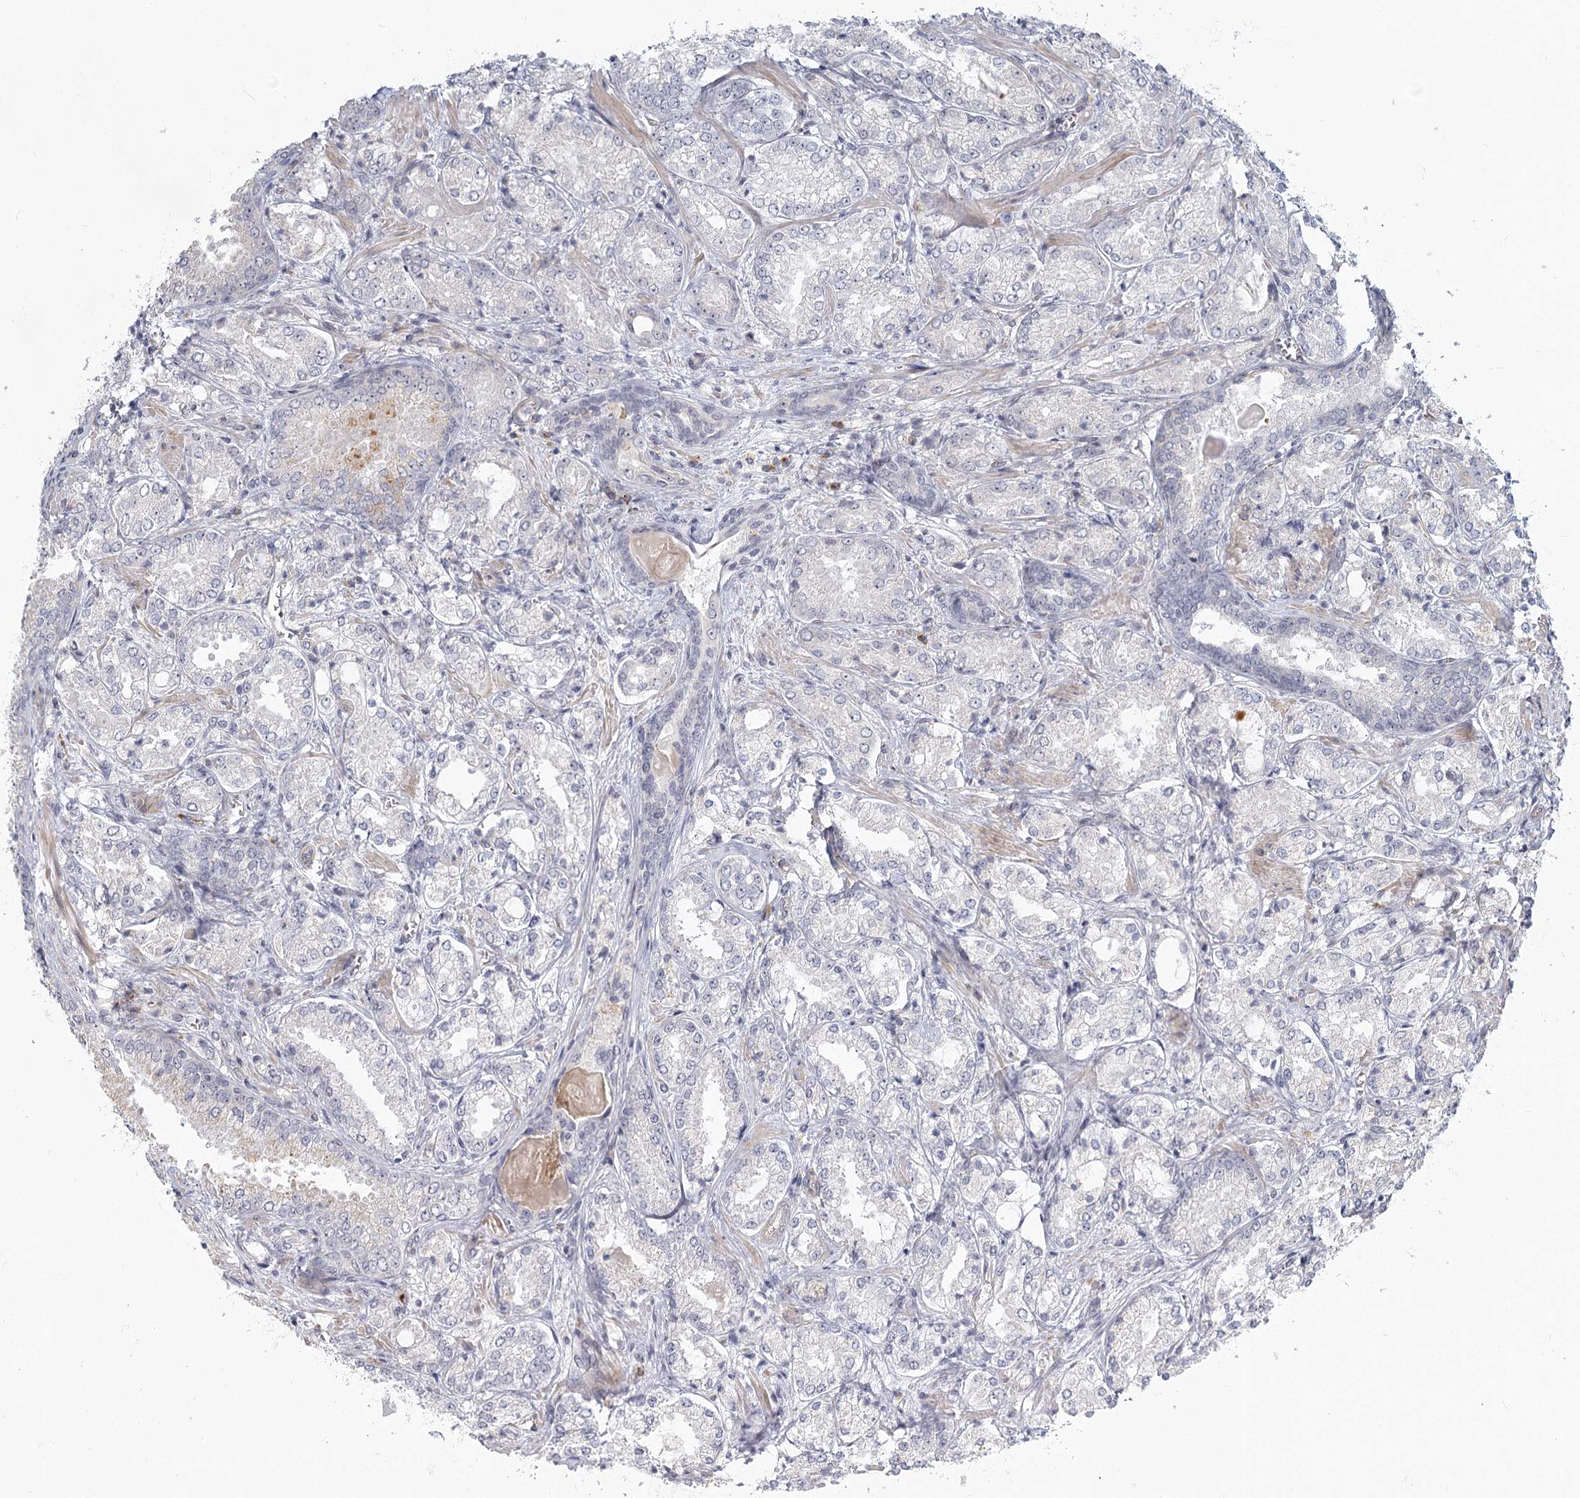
{"staining": {"intensity": "negative", "quantity": "none", "location": "none"}, "tissue": "prostate cancer", "cell_type": "Tumor cells", "image_type": "cancer", "snomed": [{"axis": "morphology", "description": "Adenocarcinoma, Low grade"}, {"axis": "topography", "description": "Prostate"}], "caption": "Immunohistochemistry (IHC) image of prostate cancer (low-grade adenocarcinoma) stained for a protein (brown), which displays no staining in tumor cells.", "gene": "EXOSC7", "patient": {"sex": "male", "age": 74}}